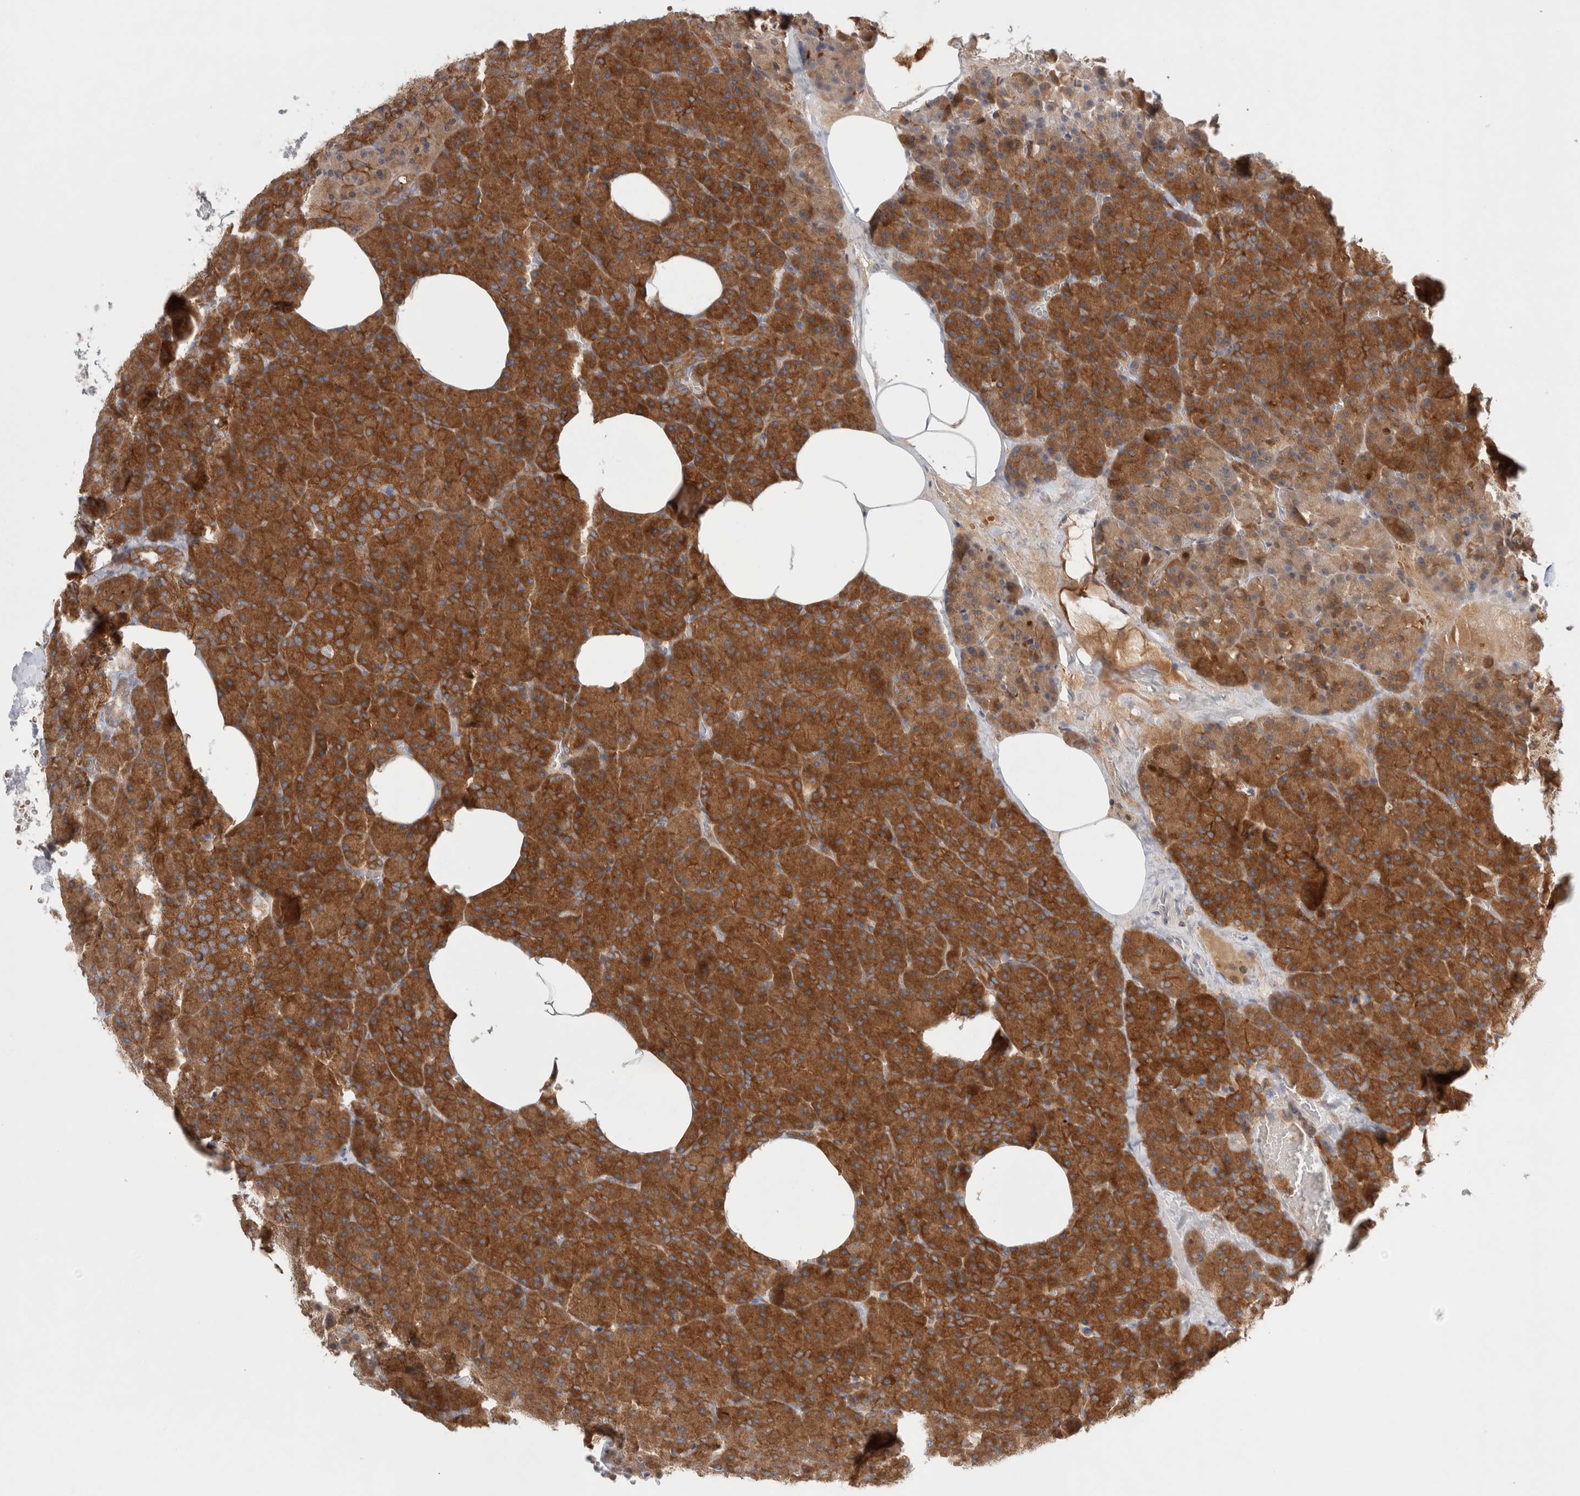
{"staining": {"intensity": "strong", "quantity": ">75%", "location": "cytoplasmic/membranous"}, "tissue": "pancreas", "cell_type": "Exocrine glandular cells", "image_type": "normal", "snomed": [{"axis": "morphology", "description": "Normal tissue, NOS"}, {"axis": "morphology", "description": "Carcinoid, malignant, NOS"}, {"axis": "topography", "description": "Pancreas"}], "caption": "Protein analysis of unremarkable pancreas displays strong cytoplasmic/membranous expression in about >75% of exocrine glandular cells.", "gene": "KLHL14", "patient": {"sex": "female", "age": 35}}